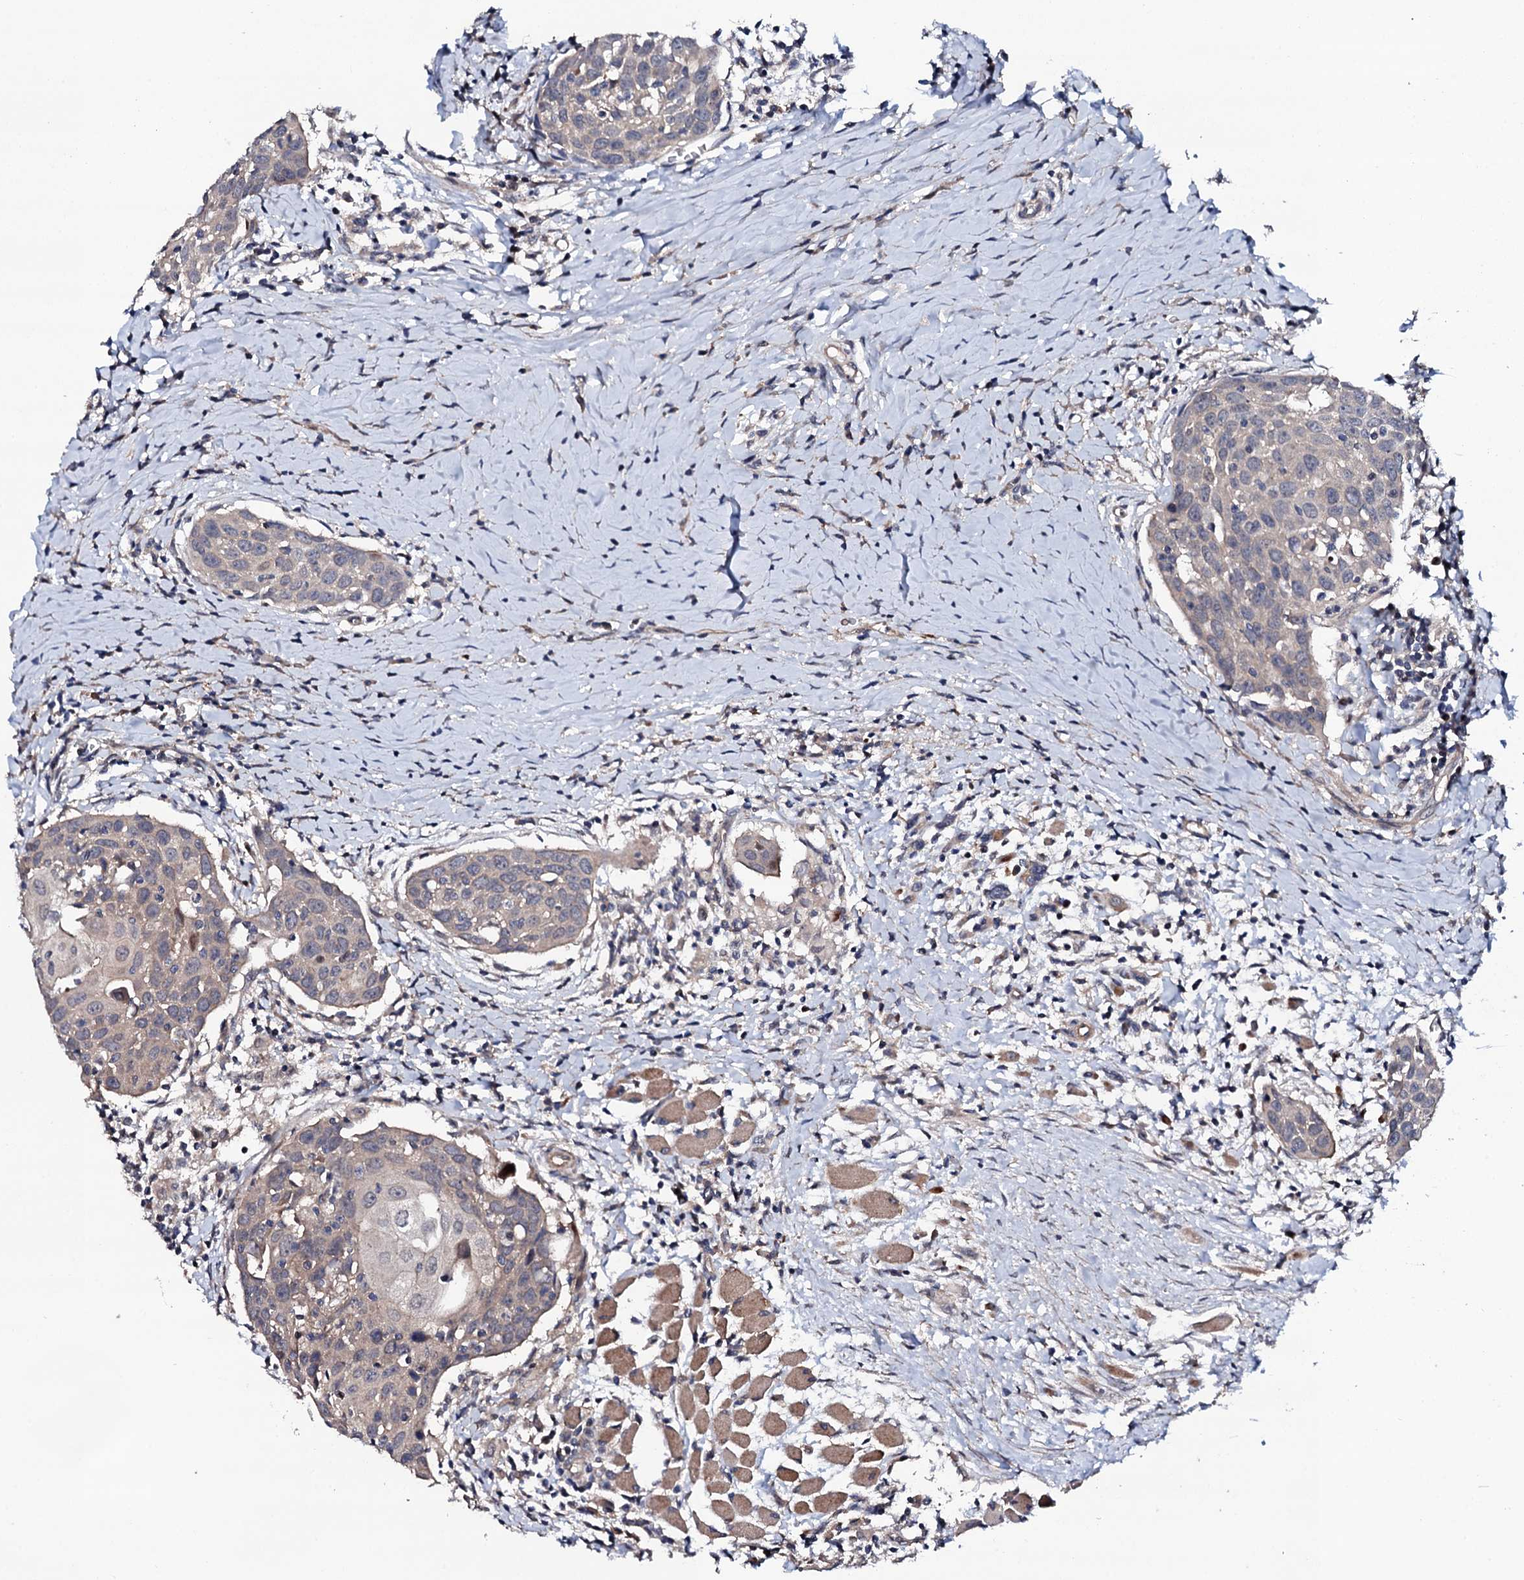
{"staining": {"intensity": "negative", "quantity": "none", "location": "none"}, "tissue": "head and neck cancer", "cell_type": "Tumor cells", "image_type": "cancer", "snomed": [{"axis": "morphology", "description": "Squamous cell carcinoma, NOS"}, {"axis": "topography", "description": "Oral tissue"}, {"axis": "topography", "description": "Head-Neck"}], "caption": "Tumor cells show no significant protein expression in squamous cell carcinoma (head and neck).", "gene": "CIAO2A", "patient": {"sex": "female", "age": 50}}